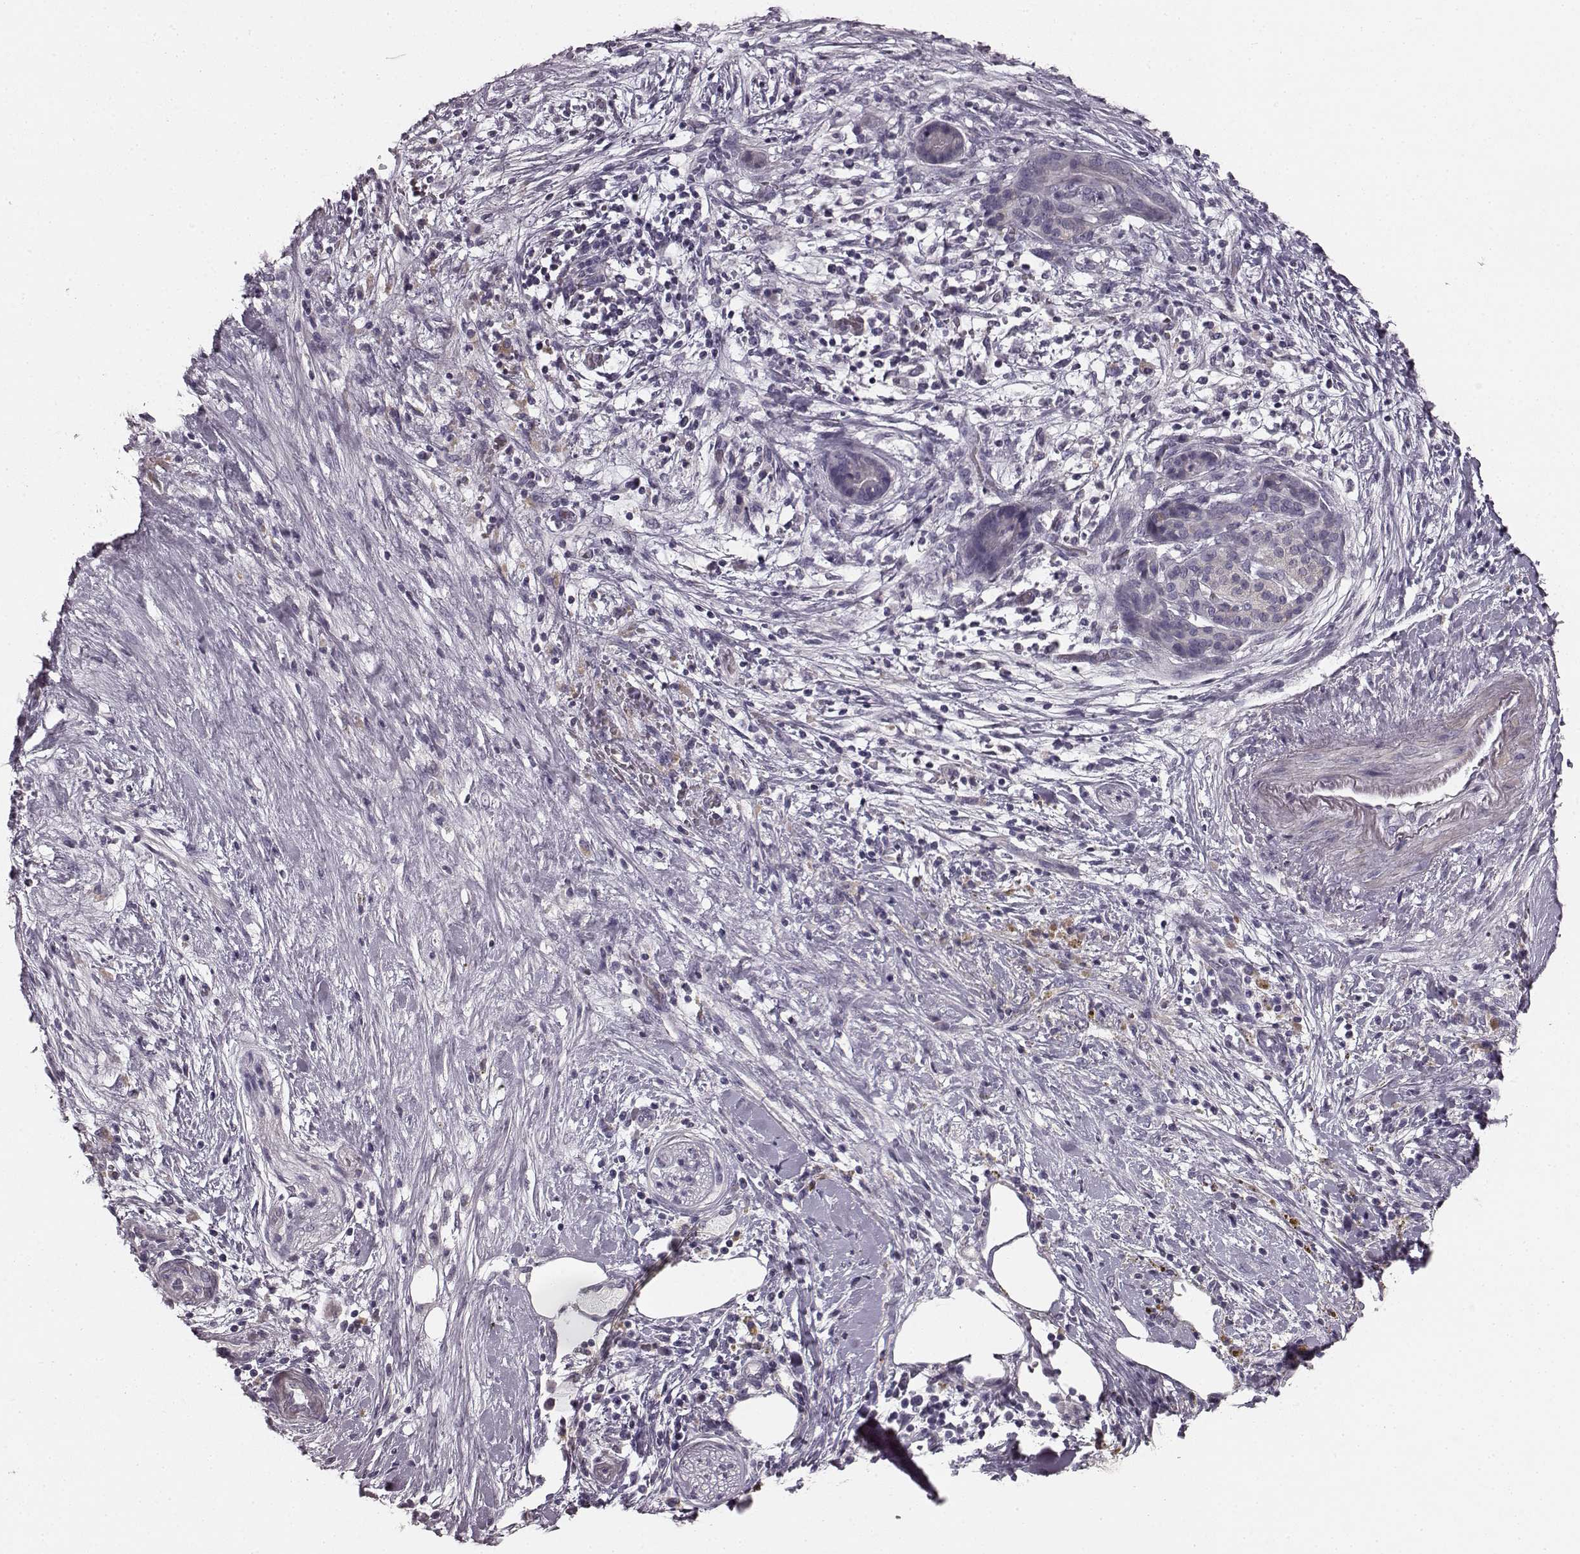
{"staining": {"intensity": "negative", "quantity": "none", "location": "none"}, "tissue": "pancreatic cancer", "cell_type": "Tumor cells", "image_type": "cancer", "snomed": [{"axis": "morphology", "description": "Adenocarcinoma, NOS"}, {"axis": "topography", "description": "Pancreas"}], "caption": "Immunohistochemistry photomicrograph of neoplastic tissue: human pancreatic adenocarcinoma stained with DAB exhibits no significant protein positivity in tumor cells.", "gene": "RIT2", "patient": {"sex": "male", "age": 44}}